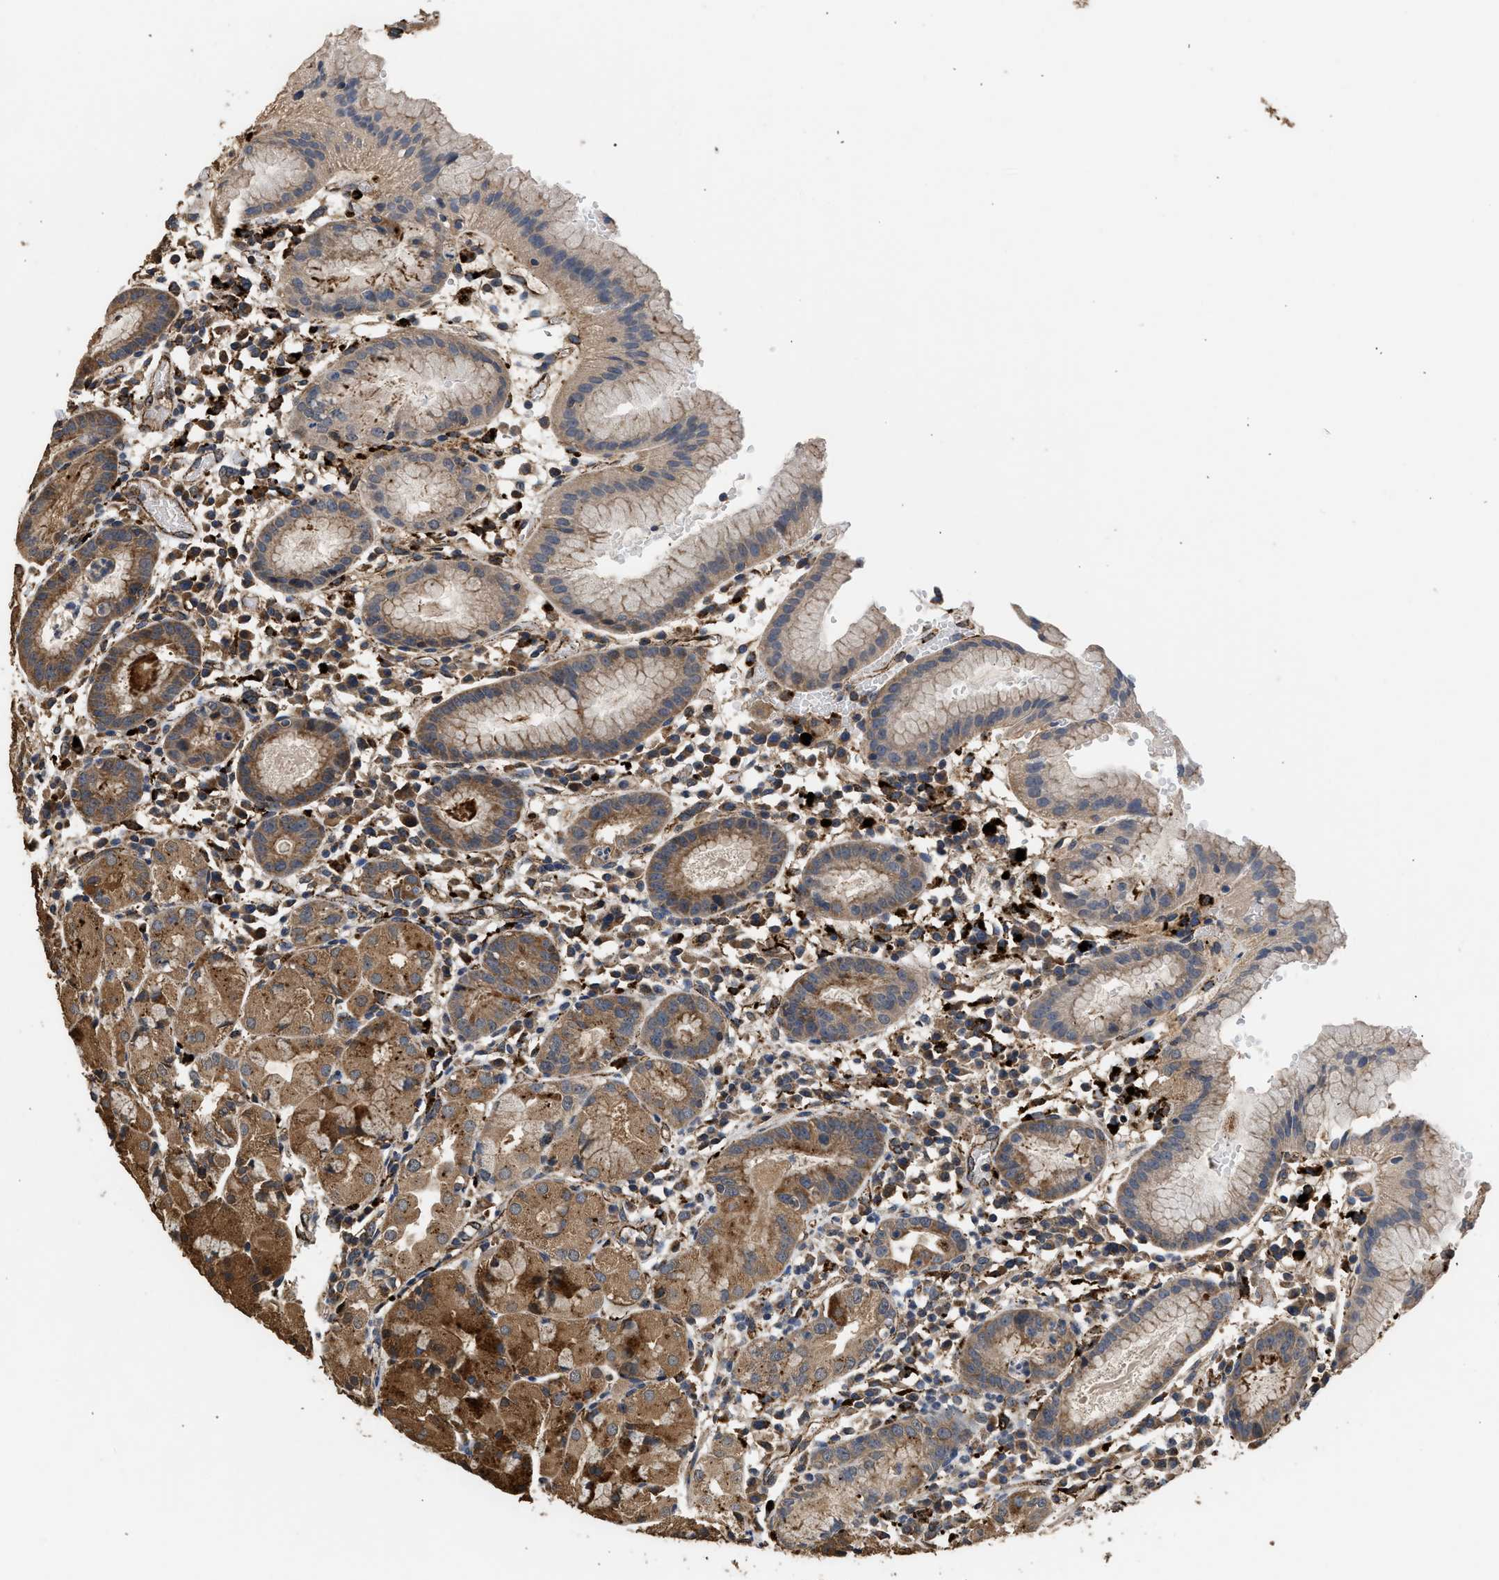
{"staining": {"intensity": "moderate", "quantity": ">75%", "location": "cytoplasmic/membranous"}, "tissue": "stomach", "cell_type": "Glandular cells", "image_type": "normal", "snomed": [{"axis": "morphology", "description": "Normal tissue, NOS"}, {"axis": "topography", "description": "Stomach"}, {"axis": "topography", "description": "Stomach, lower"}], "caption": "A medium amount of moderate cytoplasmic/membranous positivity is appreciated in approximately >75% of glandular cells in benign stomach.", "gene": "CTSV", "patient": {"sex": "female", "age": 75}}